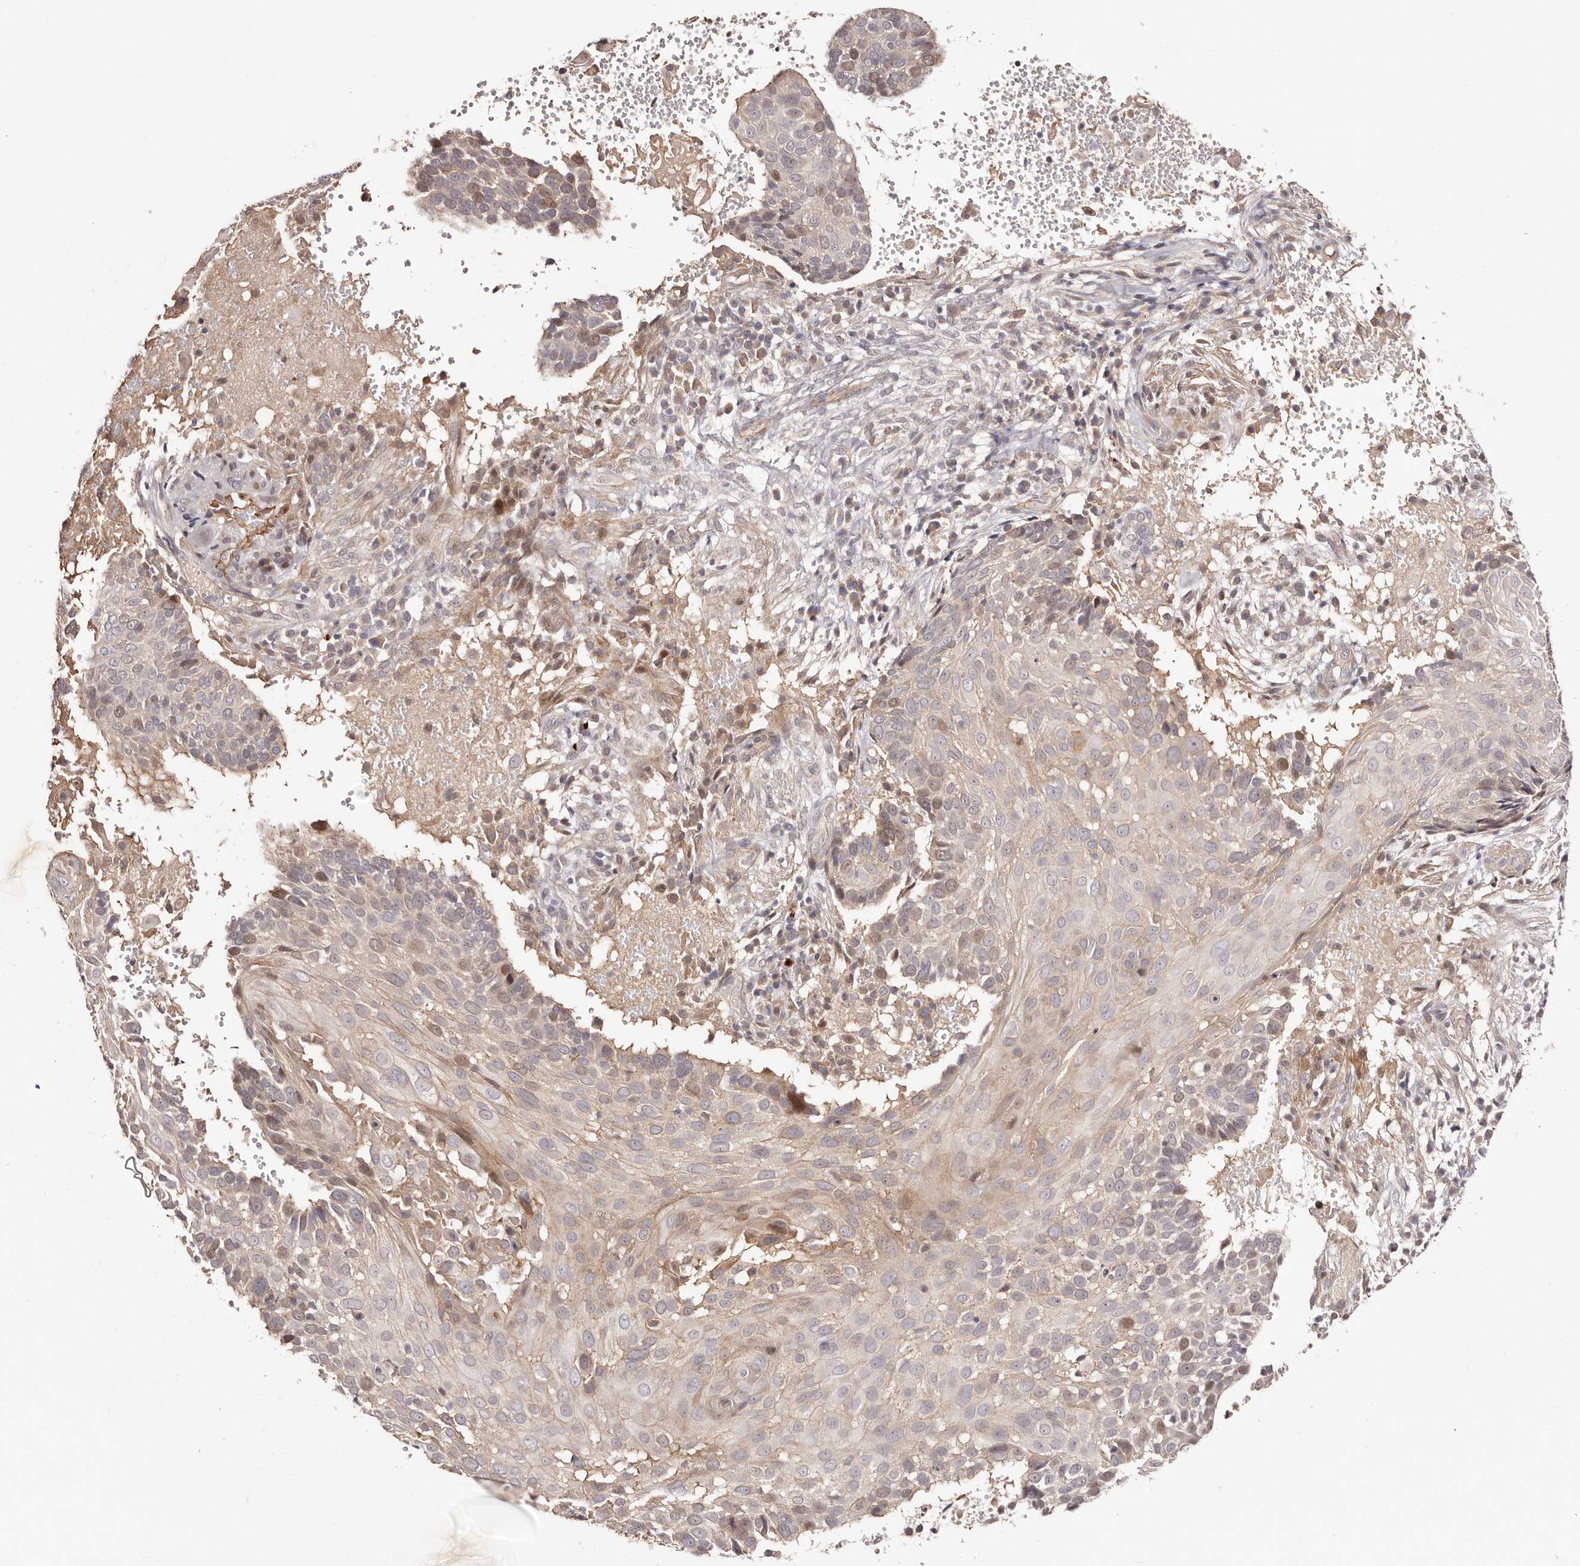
{"staining": {"intensity": "weak", "quantity": "25%-75%", "location": "cytoplasmic/membranous,nuclear"}, "tissue": "cervical cancer", "cell_type": "Tumor cells", "image_type": "cancer", "snomed": [{"axis": "morphology", "description": "Squamous cell carcinoma, NOS"}, {"axis": "topography", "description": "Cervix"}], "caption": "Protein staining of cervical cancer (squamous cell carcinoma) tissue demonstrates weak cytoplasmic/membranous and nuclear staining in about 25%-75% of tumor cells. The staining is performed using DAB (3,3'-diaminobenzidine) brown chromogen to label protein expression. The nuclei are counter-stained blue using hematoxylin.", "gene": "EGR3", "patient": {"sex": "female", "age": 74}}